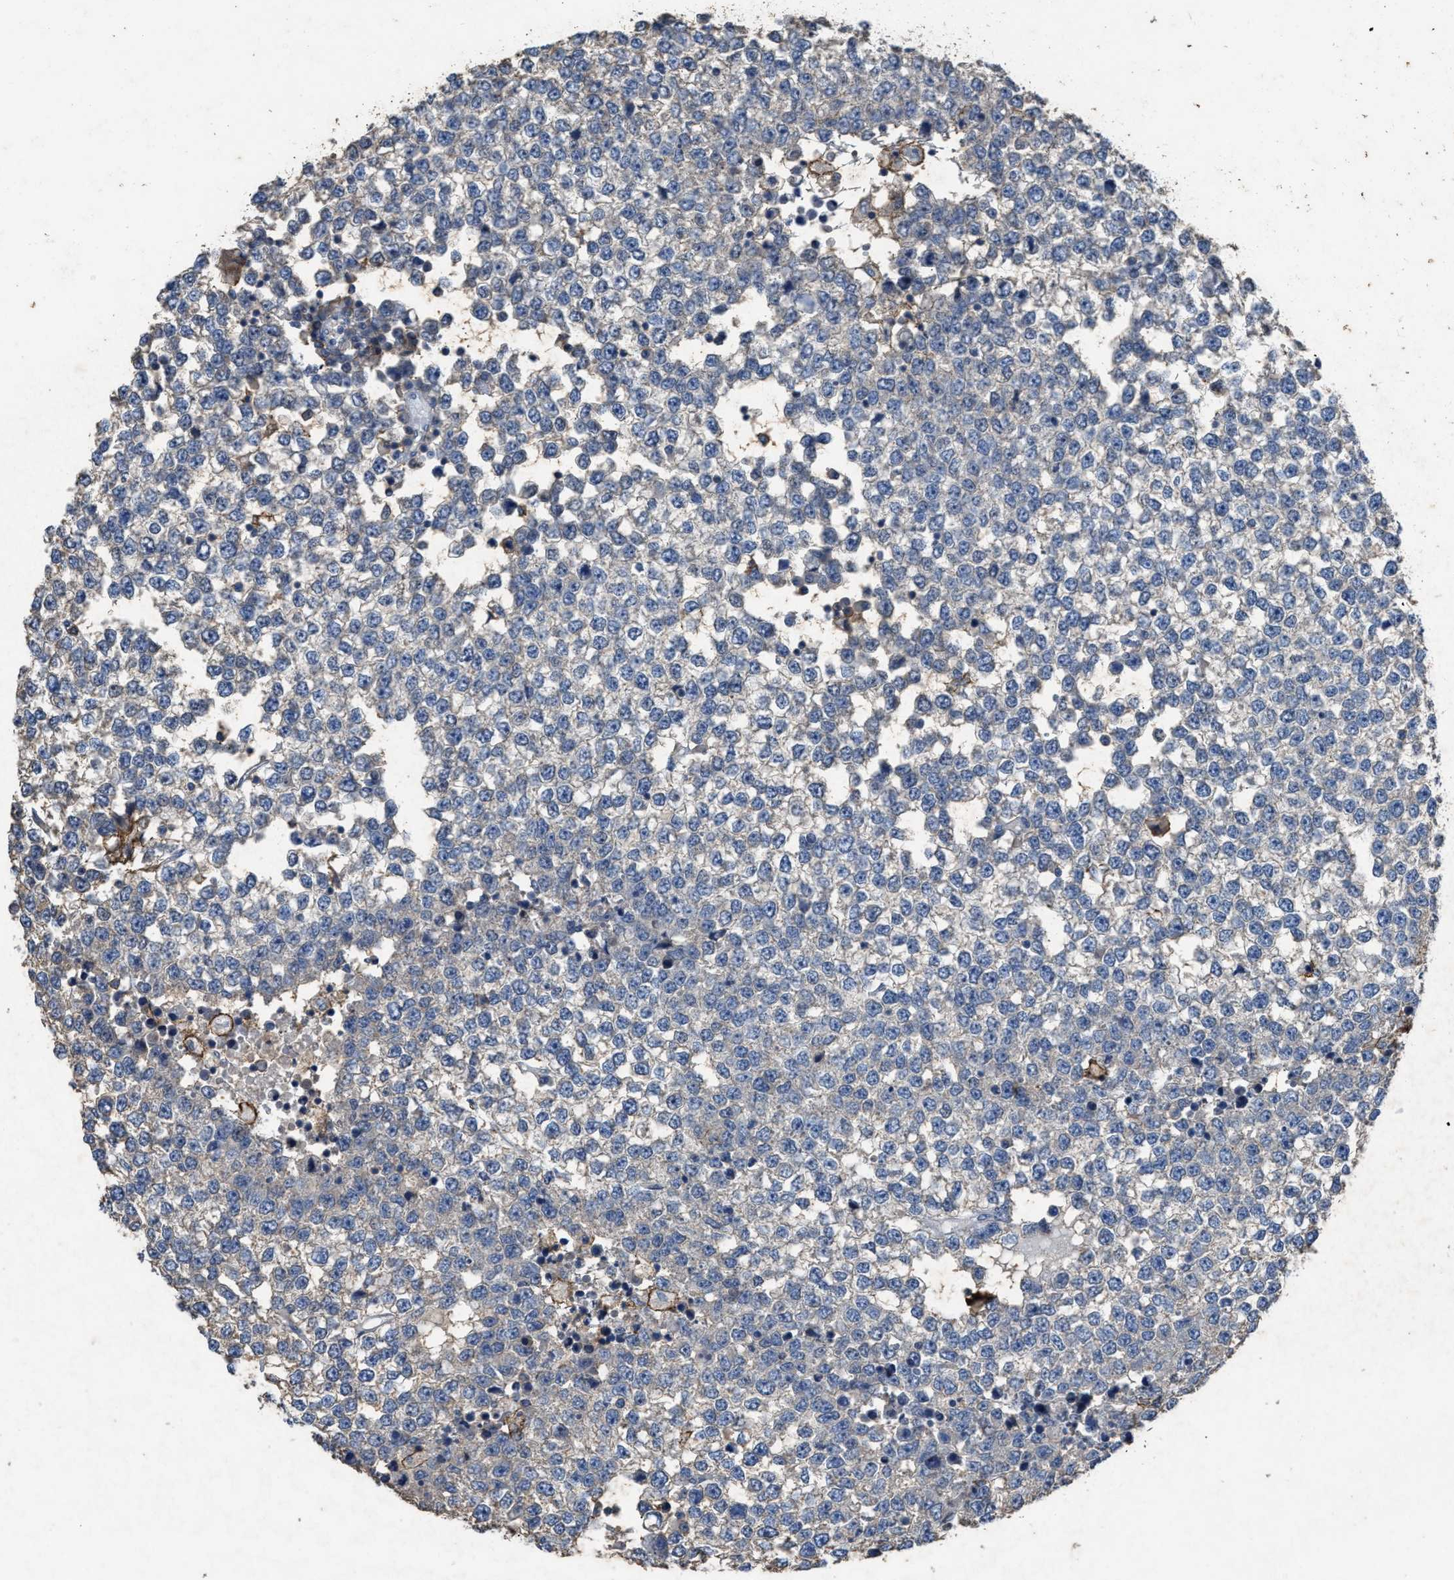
{"staining": {"intensity": "negative", "quantity": "none", "location": "none"}, "tissue": "testis cancer", "cell_type": "Tumor cells", "image_type": "cancer", "snomed": [{"axis": "morphology", "description": "Seminoma, NOS"}, {"axis": "topography", "description": "Testis"}], "caption": "DAB immunohistochemical staining of seminoma (testis) demonstrates no significant positivity in tumor cells. Brightfield microscopy of IHC stained with DAB (brown) and hematoxylin (blue), captured at high magnification.", "gene": "OR51E1", "patient": {"sex": "male", "age": 65}}